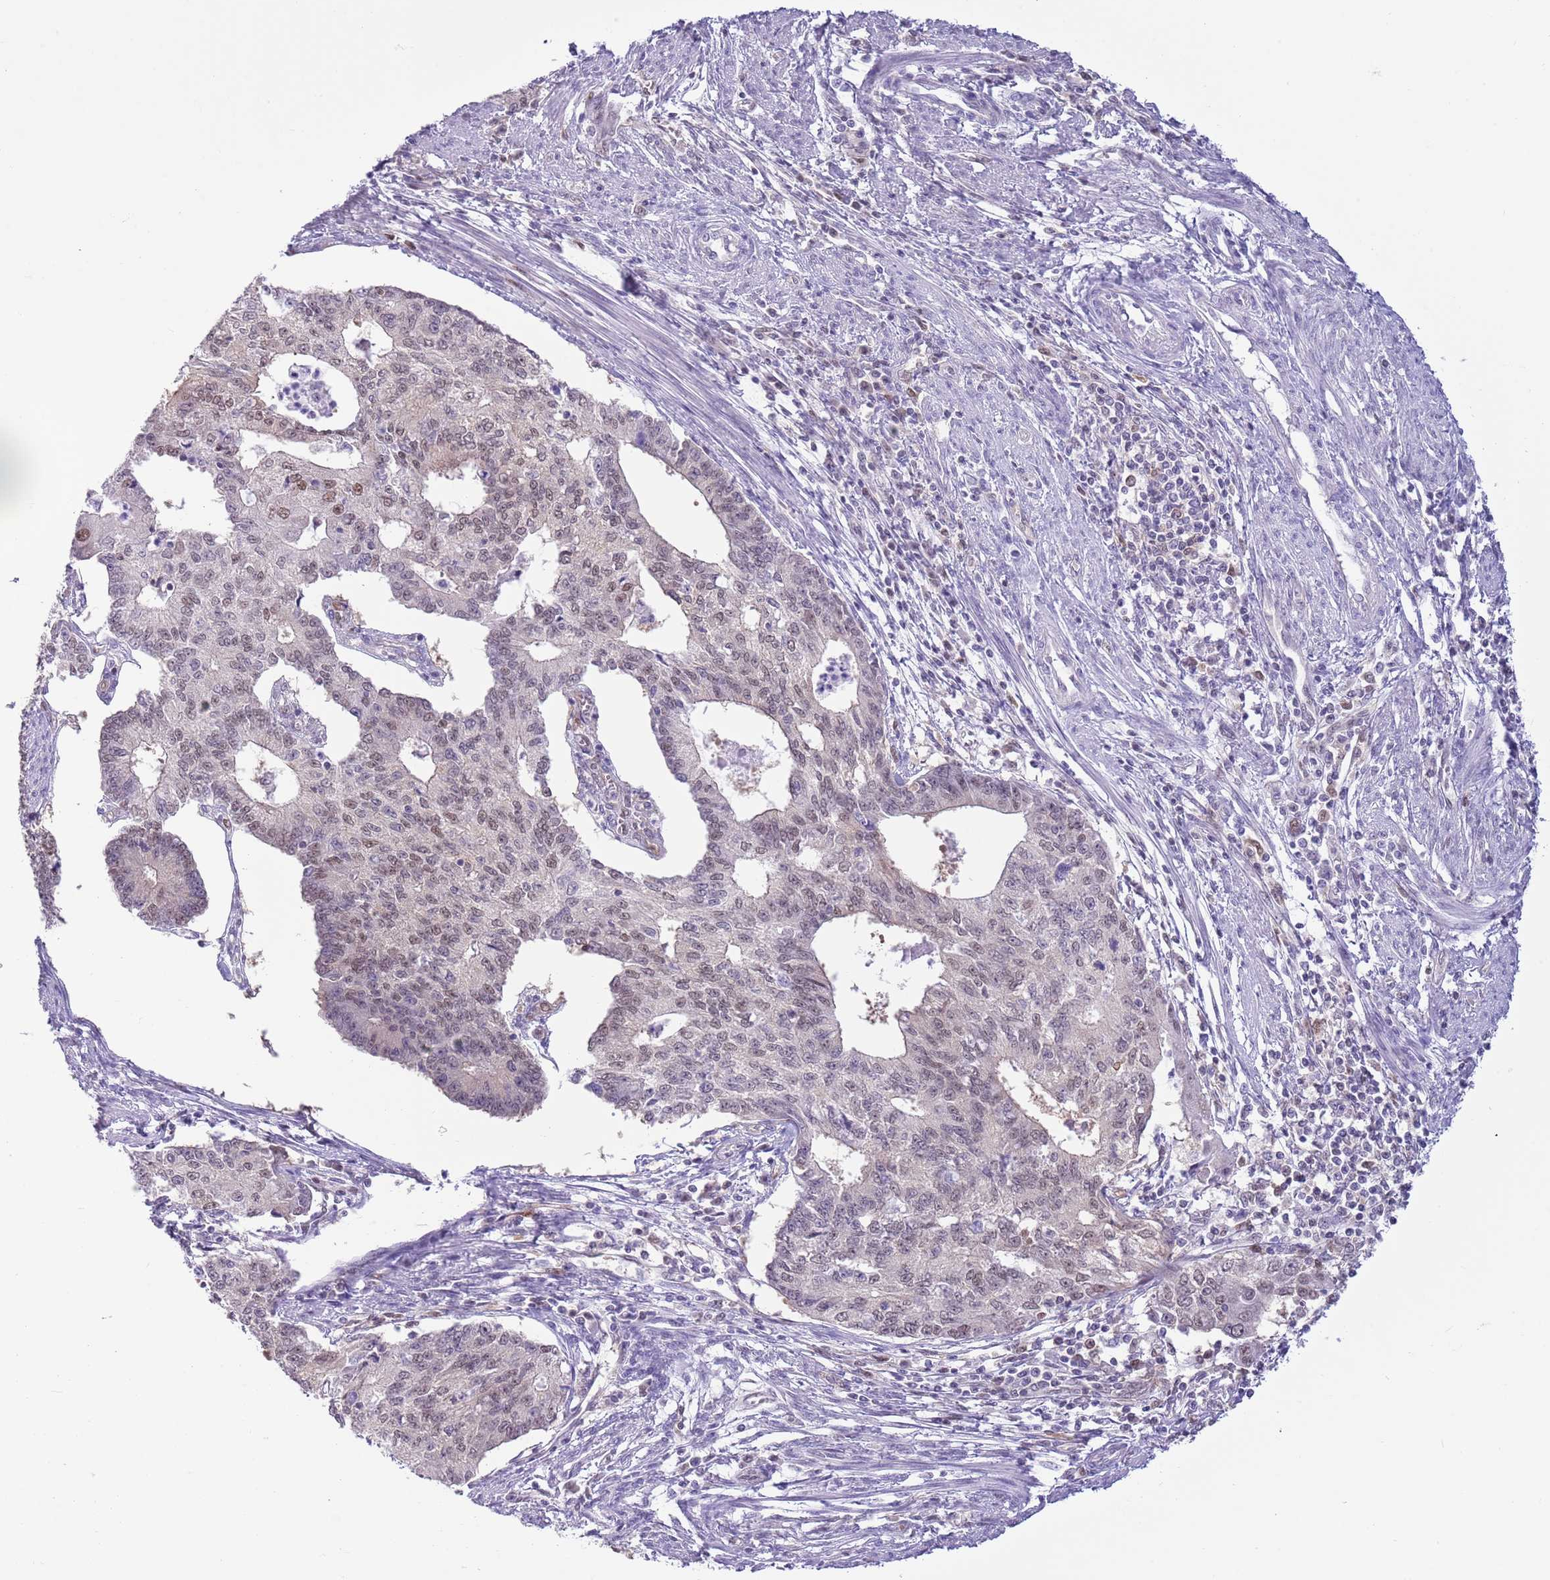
{"staining": {"intensity": "weak", "quantity": "25%-75%", "location": "nuclear"}, "tissue": "endometrial cancer", "cell_type": "Tumor cells", "image_type": "cancer", "snomed": [{"axis": "morphology", "description": "Adenocarcinoma, NOS"}, {"axis": "topography", "description": "Endometrium"}], "caption": "Brown immunohistochemical staining in human endometrial cancer displays weak nuclear staining in about 25%-75% of tumor cells.", "gene": "DDI2", "patient": {"sex": "female", "age": 56}}